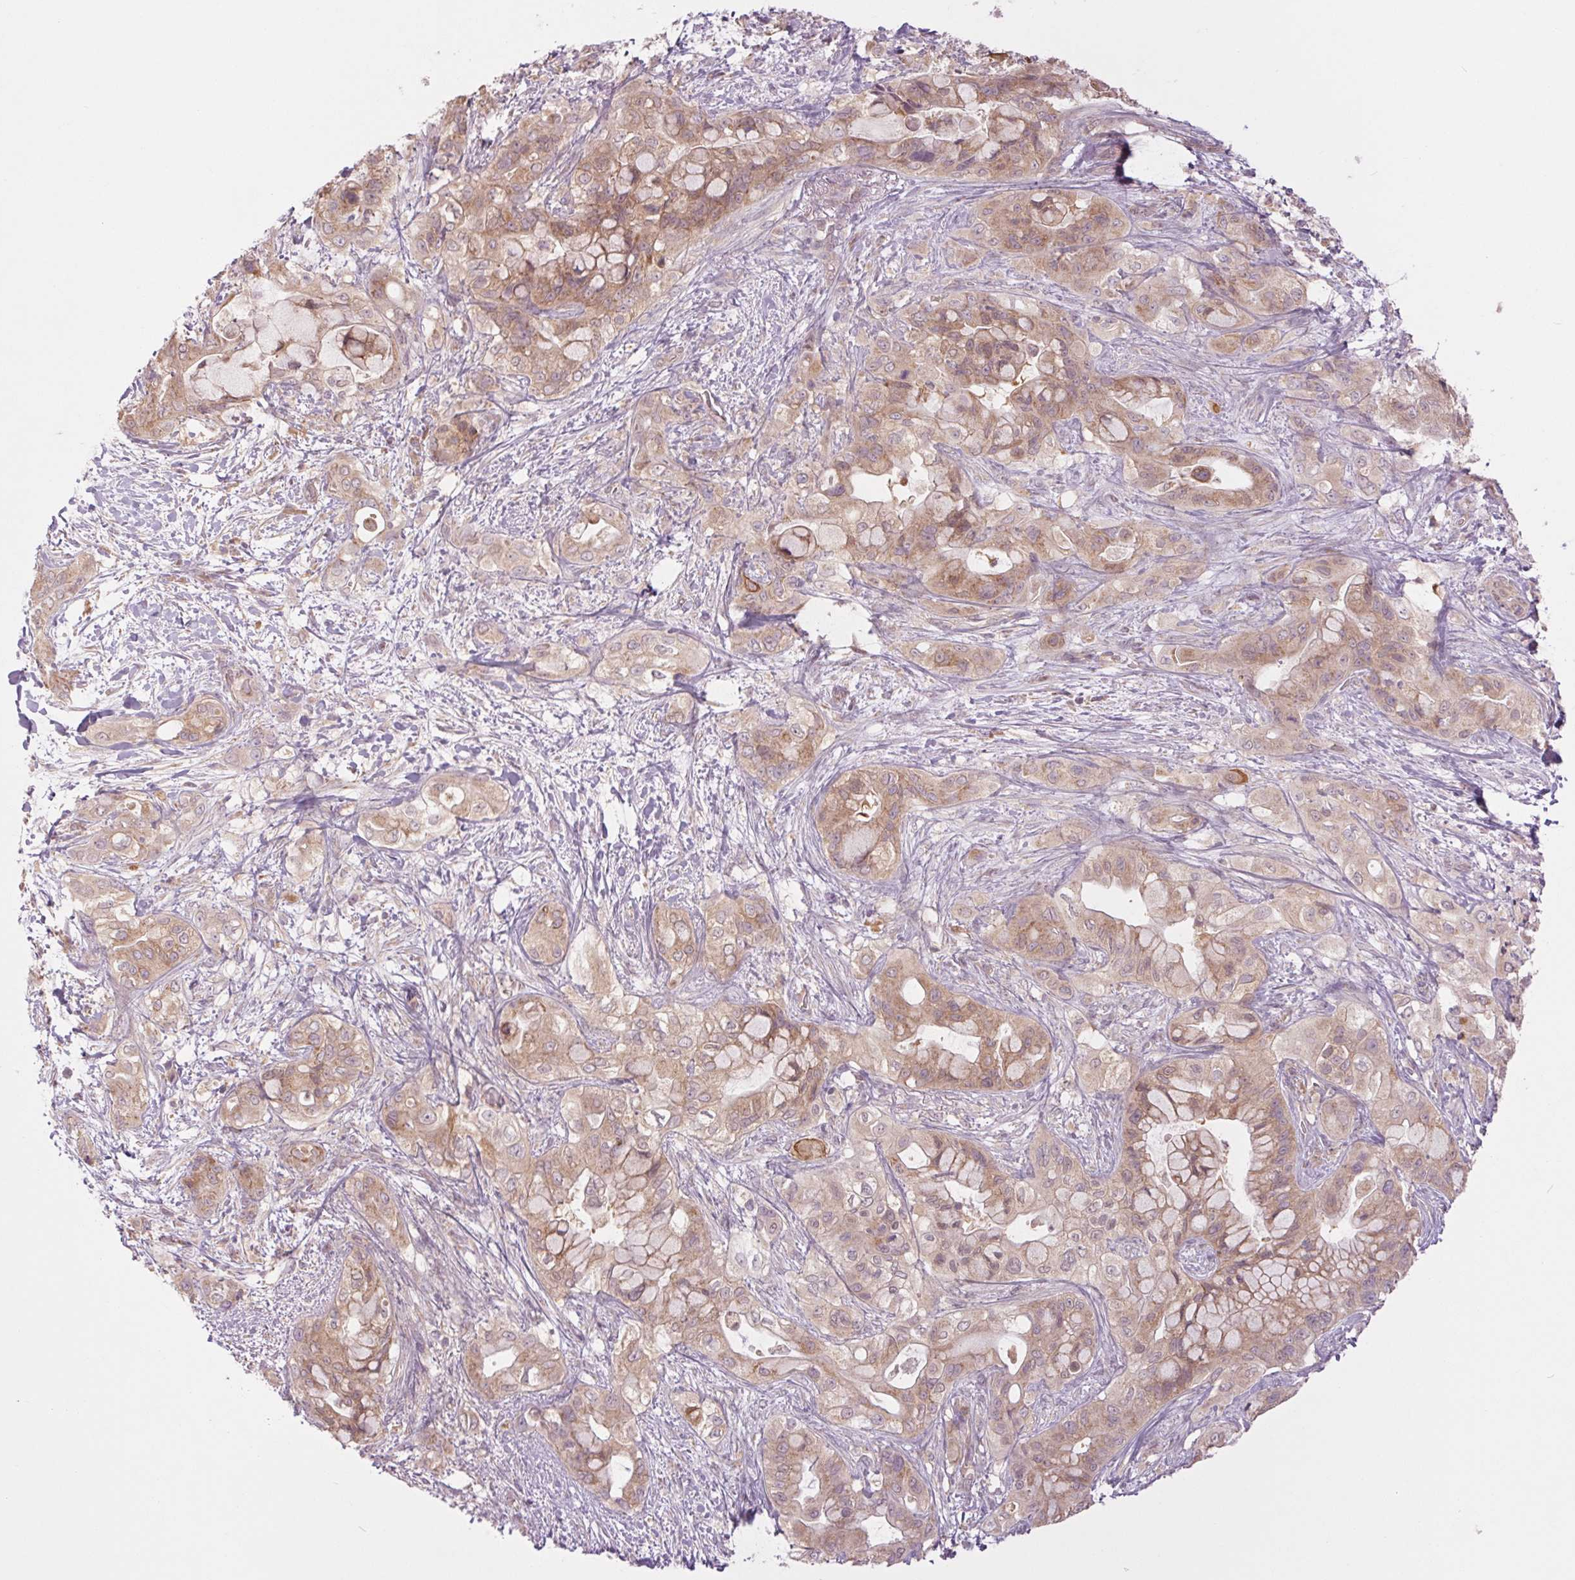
{"staining": {"intensity": "weak", "quantity": ">75%", "location": "cytoplasmic/membranous"}, "tissue": "pancreatic cancer", "cell_type": "Tumor cells", "image_type": "cancer", "snomed": [{"axis": "morphology", "description": "Adenocarcinoma, NOS"}, {"axis": "topography", "description": "Pancreas"}], "caption": "The image displays immunohistochemical staining of pancreatic adenocarcinoma. There is weak cytoplasmic/membranous expression is present in about >75% of tumor cells. The staining was performed using DAB (3,3'-diaminobenzidine), with brown indicating positive protein expression. Nuclei are stained blue with hematoxylin.", "gene": "MAP3K5", "patient": {"sex": "male", "age": 71}}